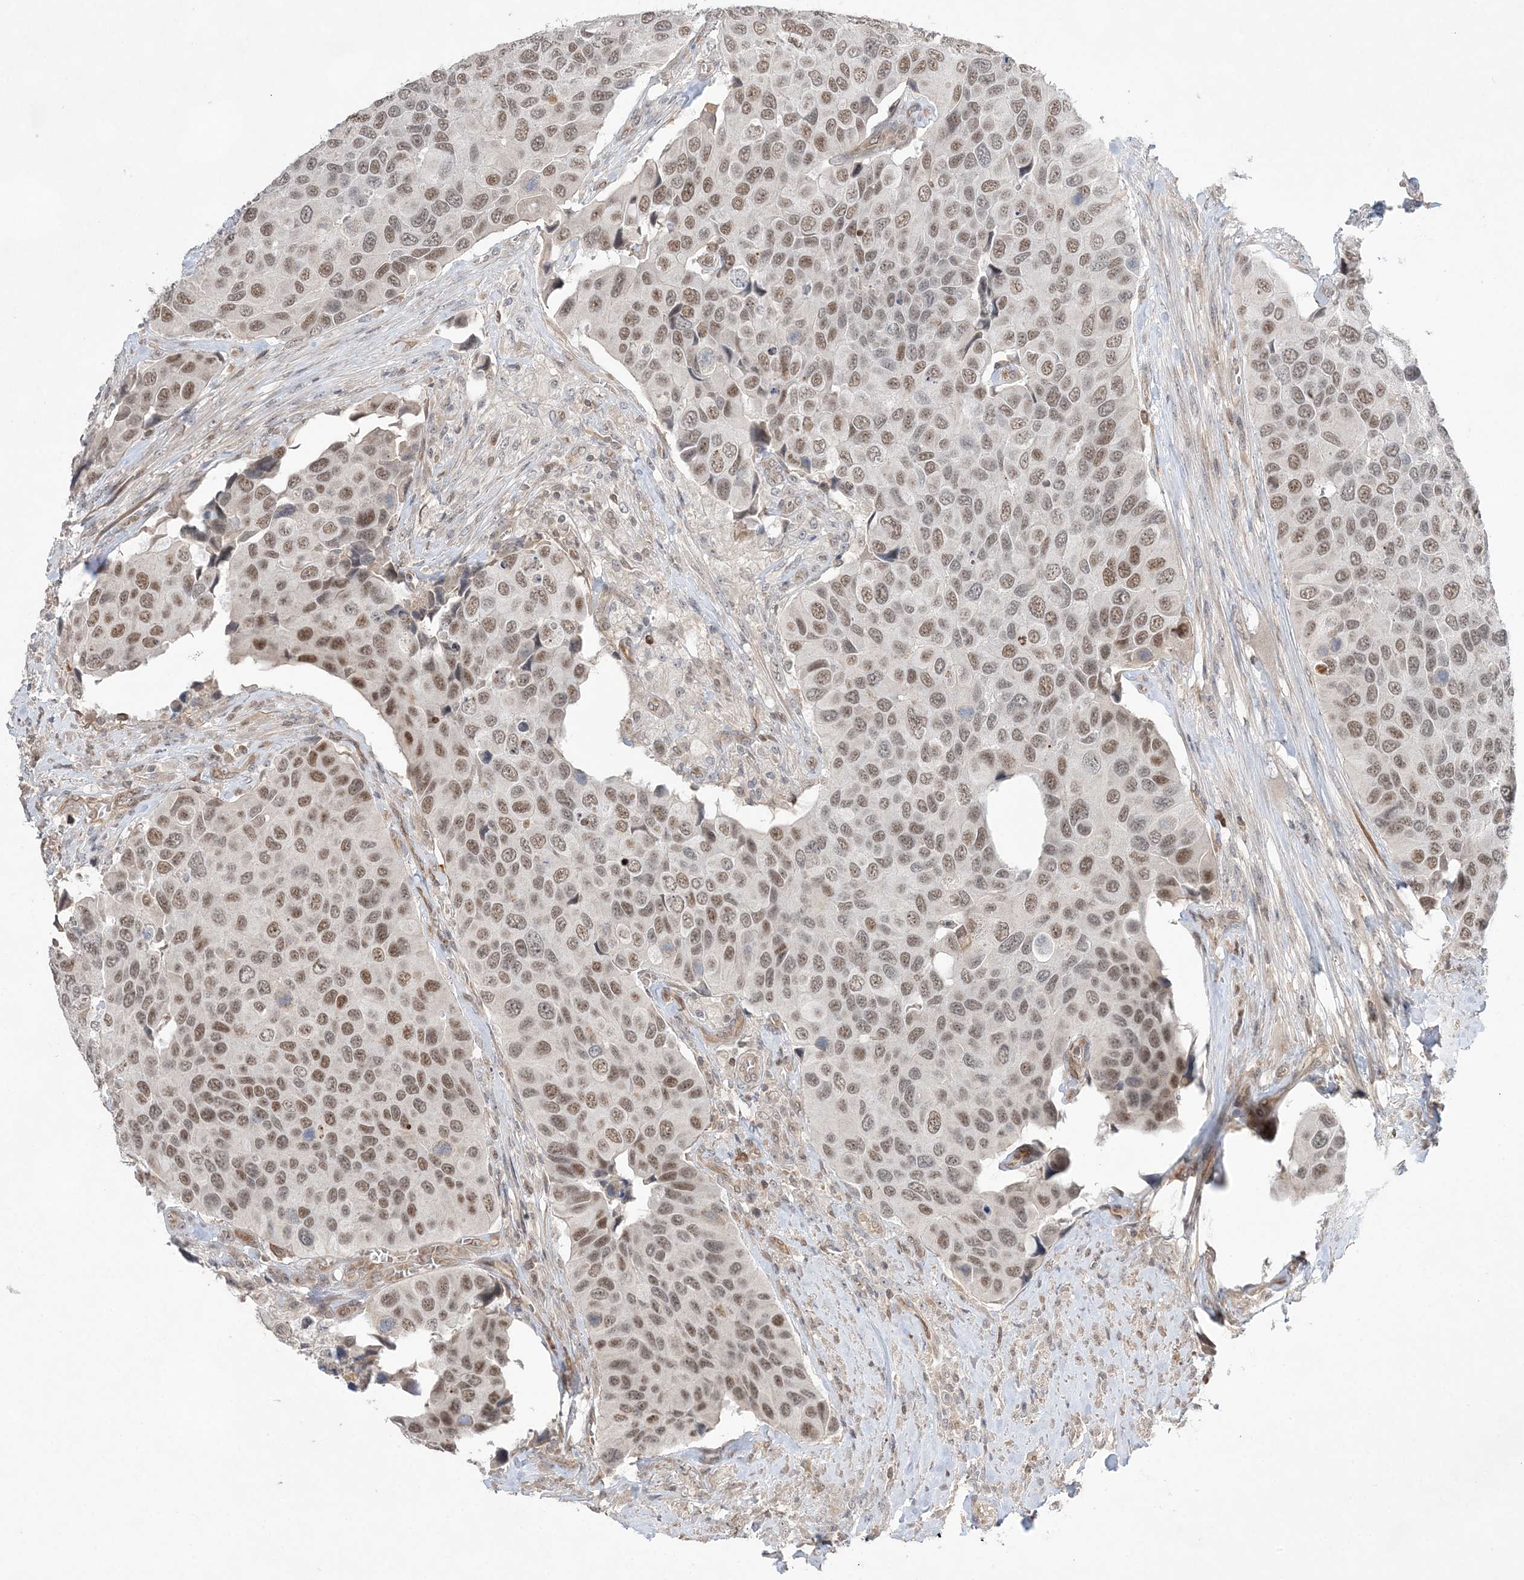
{"staining": {"intensity": "moderate", "quantity": ">75%", "location": "nuclear"}, "tissue": "urothelial cancer", "cell_type": "Tumor cells", "image_type": "cancer", "snomed": [{"axis": "morphology", "description": "Urothelial carcinoma, High grade"}, {"axis": "topography", "description": "Urinary bladder"}], "caption": "Urothelial cancer was stained to show a protein in brown. There is medium levels of moderate nuclear staining in approximately >75% of tumor cells.", "gene": "TMEM132B", "patient": {"sex": "male", "age": 74}}